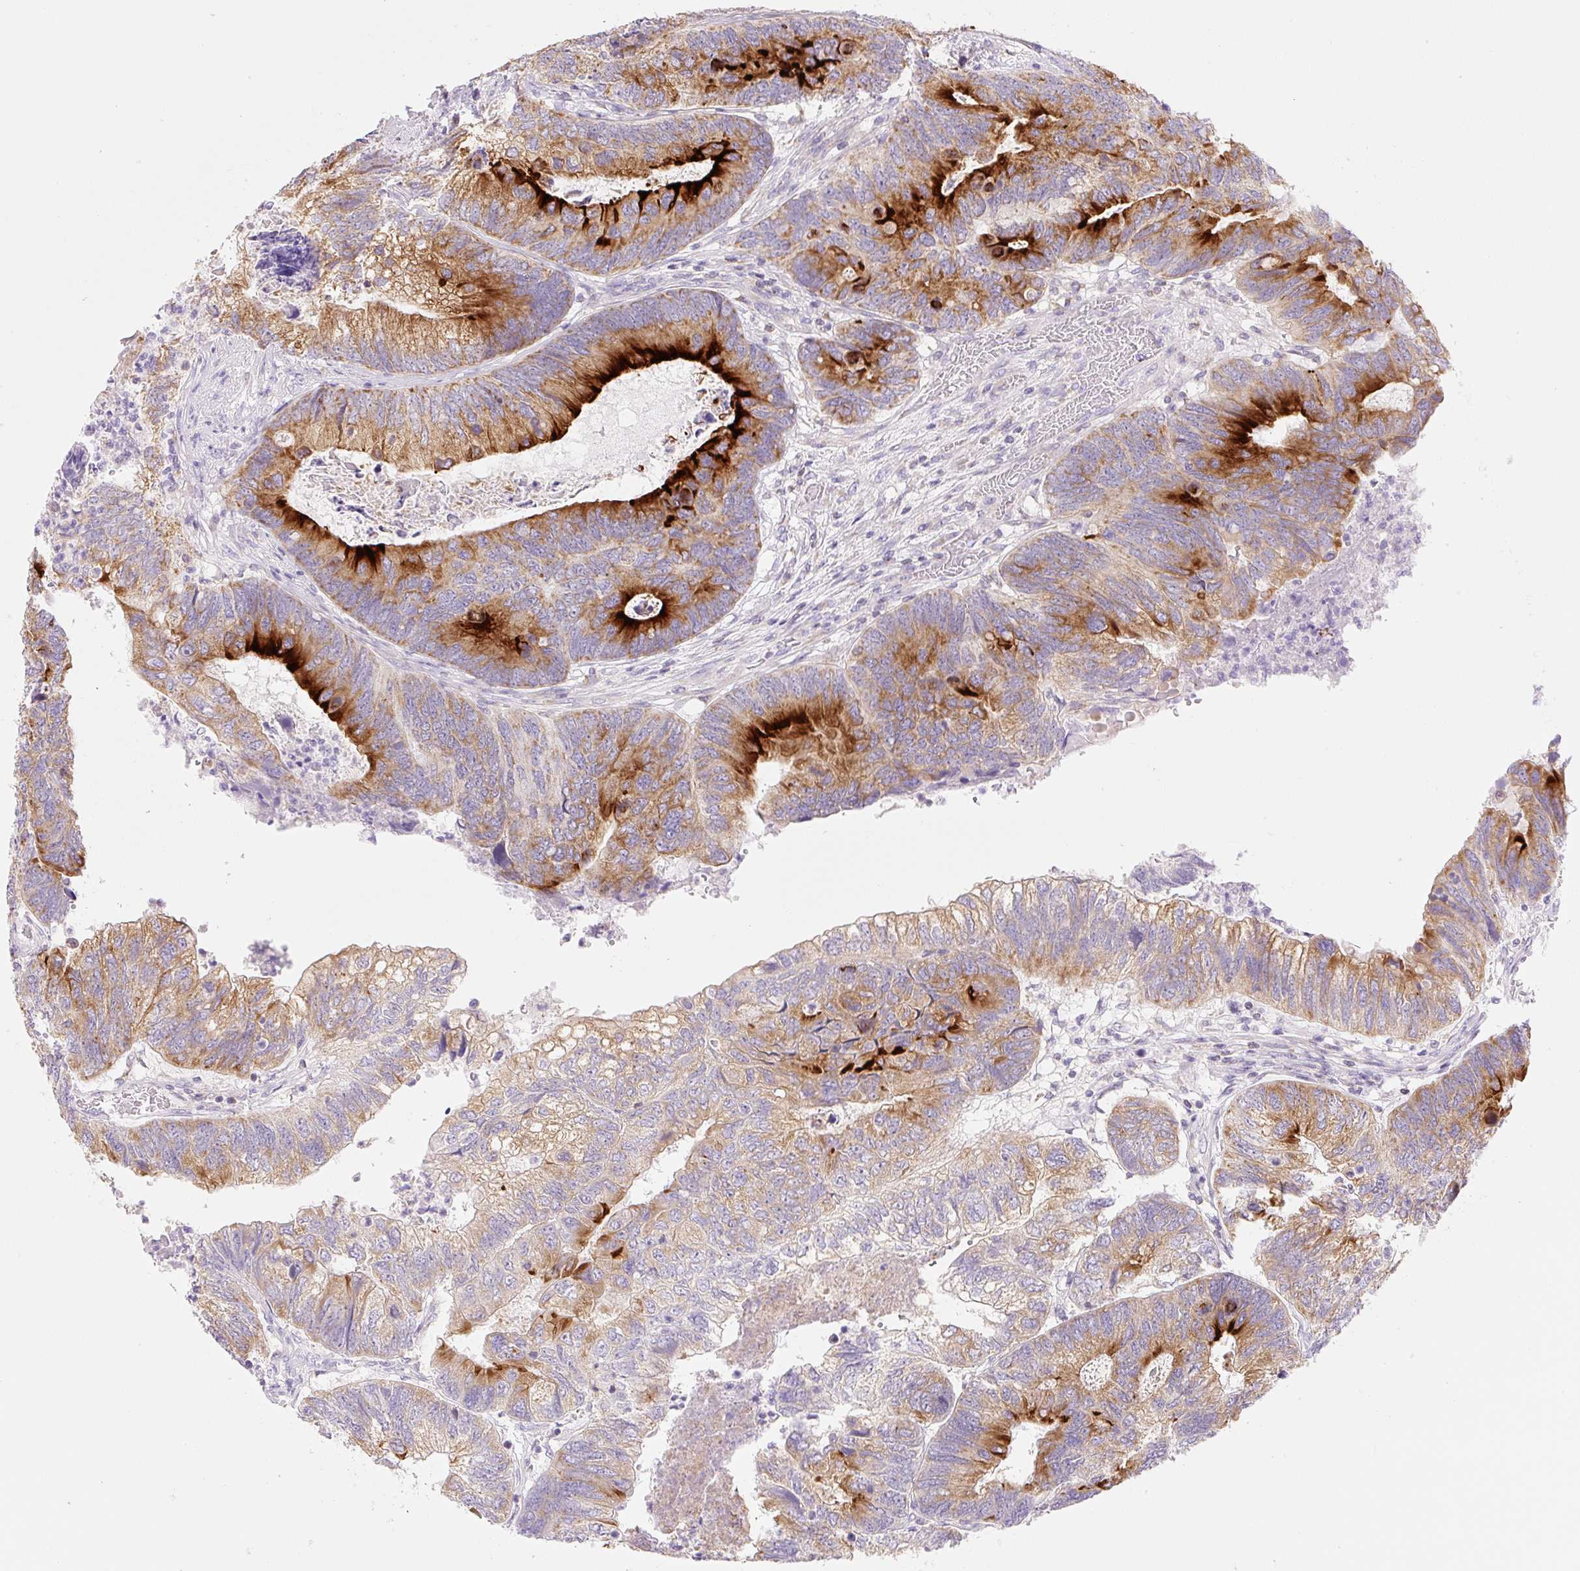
{"staining": {"intensity": "strong", "quantity": ">75%", "location": "cytoplasmic/membranous"}, "tissue": "colorectal cancer", "cell_type": "Tumor cells", "image_type": "cancer", "snomed": [{"axis": "morphology", "description": "Adenocarcinoma, NOS"}, {"axis": "topography", "description": "Colon"}], "caption": "The immunohistochemical stain shows strong cytoplasmic/membranous expression in tumor cells of adenocarcinoma (colorectal) tissue. The protein of interest is stained brown, and the nuclei are stained in blue (DAB IHC with brightfield microscopy, high magnification).", "gene": "FOCAD", "patient": {"sex": "female", "age": 67}}